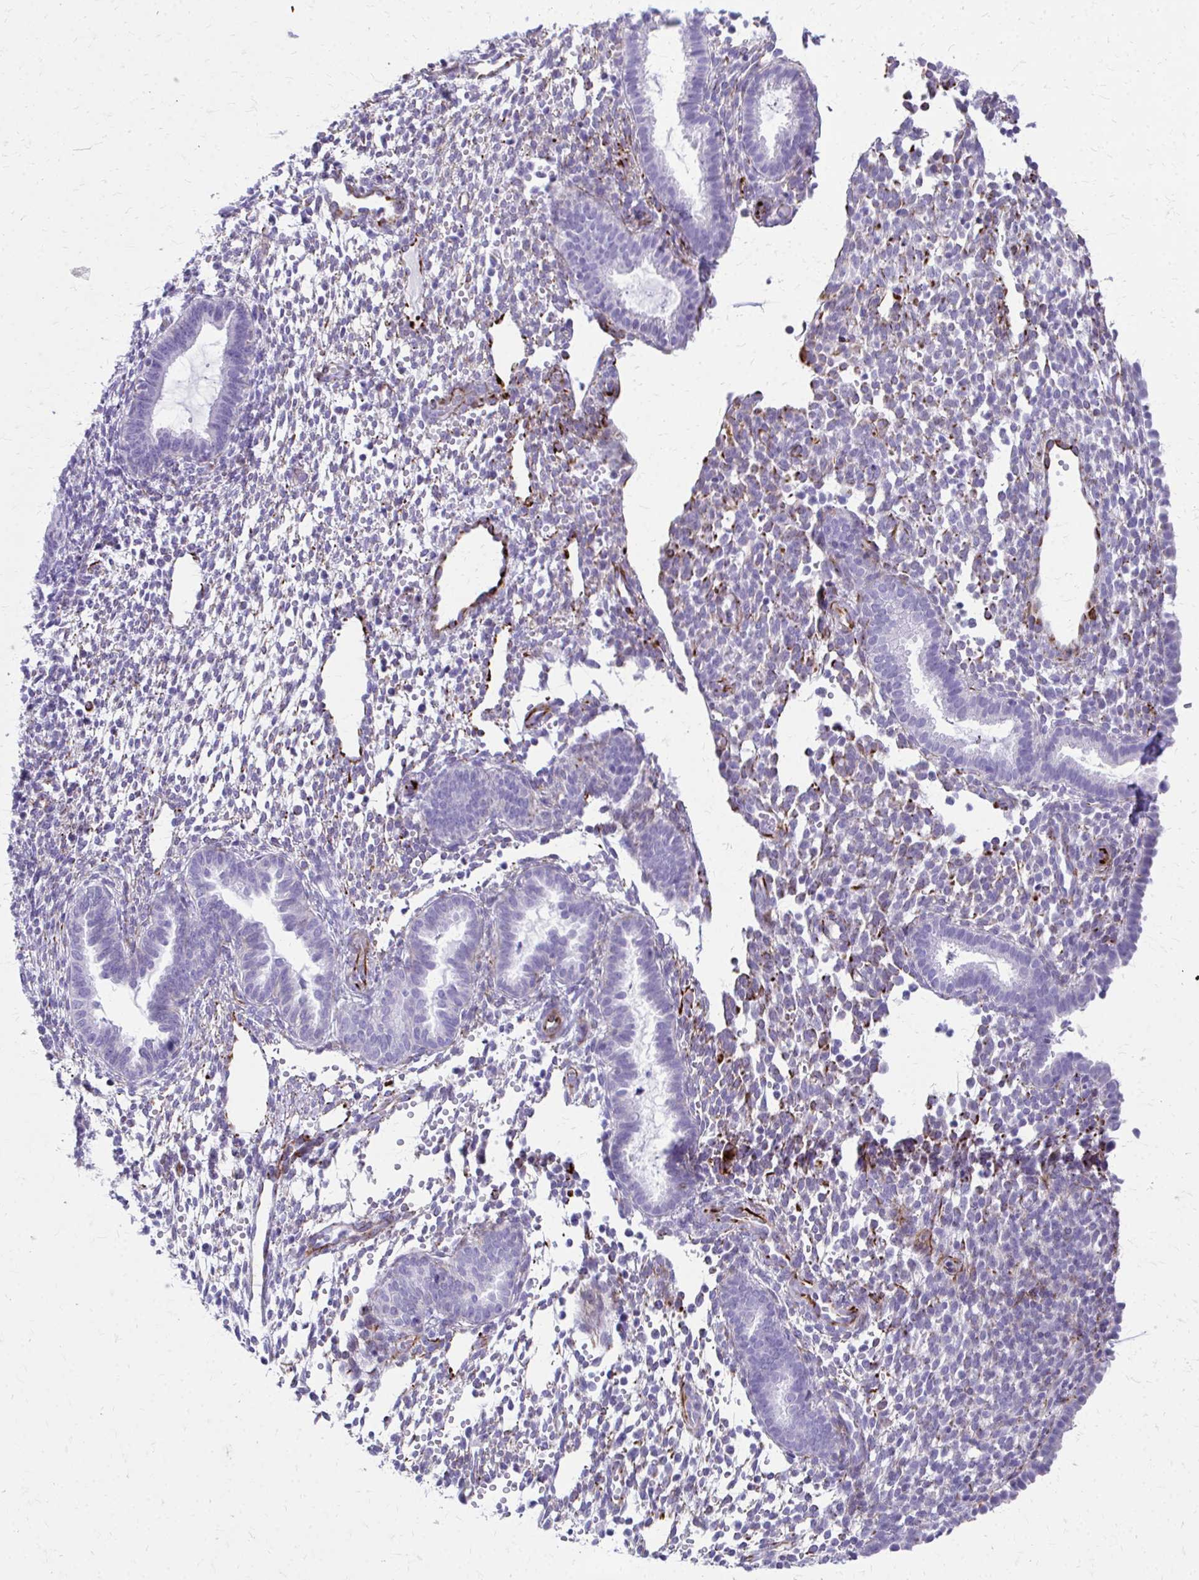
{"staining": {"intensity": "negative", "quantity": "none", "location": "none"}, "tissue": "endometrium", "cell_type": "Cells in endometrial stroma", "image_type": "normal", "snomed": [{"axis": "morphology", "description": "Normal tissue, NOS"}, {"axis": "topography", "description": "Endometrium"}], "caption": "Immunohistochemical staining of benign endometrium reveals no significant positivity in cells in endometrial stroma.", "gene": "TRIM6", "patient": {"sex": "female", "age": 36}}